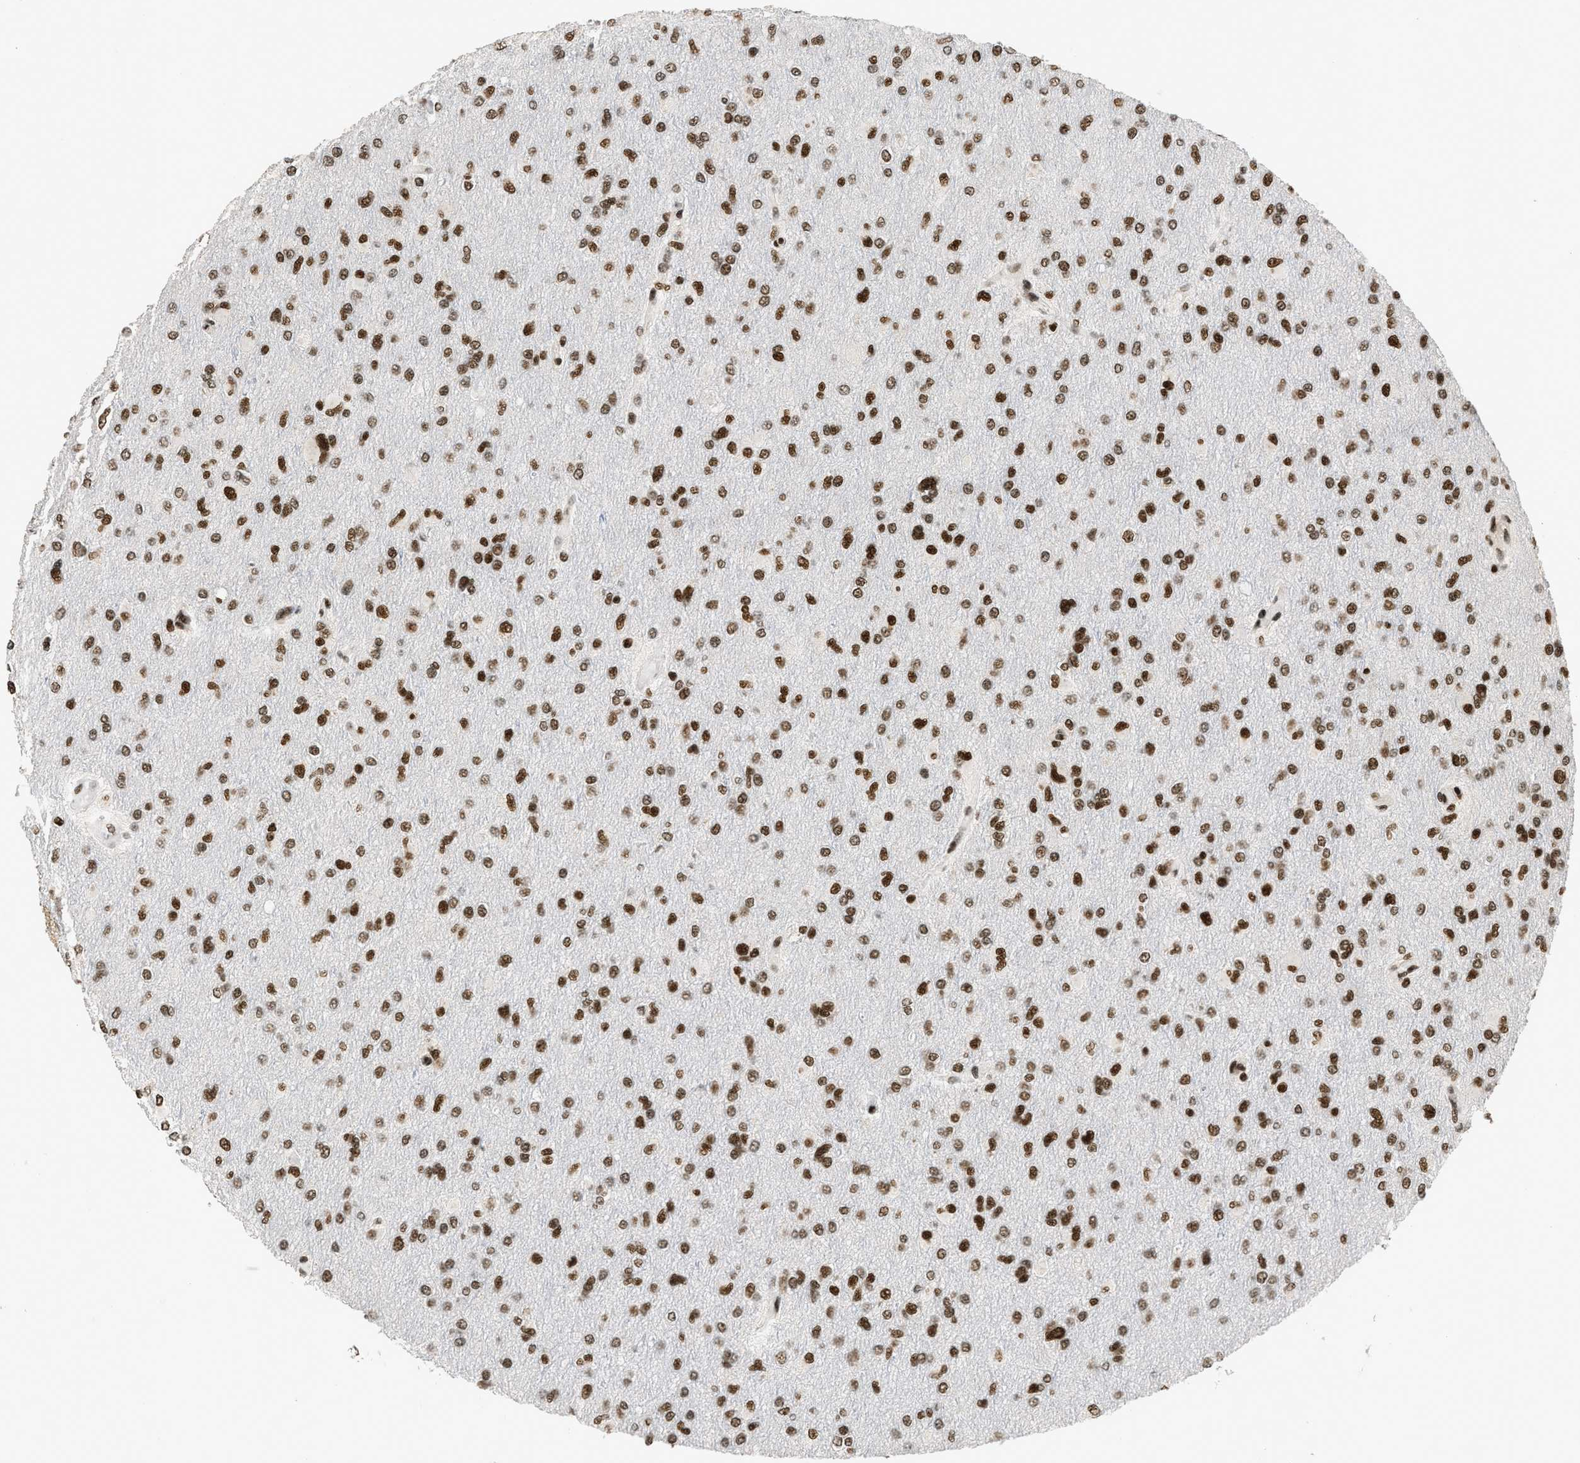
{"staining": {"intensity": "strong", "quantity": ">75%", "location": "nuclear"}, "tissue": "glioma", "cell_type": "Tumor cells", "image_type": "cancer", "snomed": [{"axis": "morphology", "description": "Glioma, malignant, High grade"}, {"axis": "topography", "description": "Cerebral cortex"}], "caption": "The immunohistochemical stain labels strong nuclear positivity in tumor cells of high-grade glioma (malignant) tissue. (Brightfield microscopy of DAB IHC at high magnification).", "gene": "SMARCB1", "patient": {"sex": "female", "age": 36}}